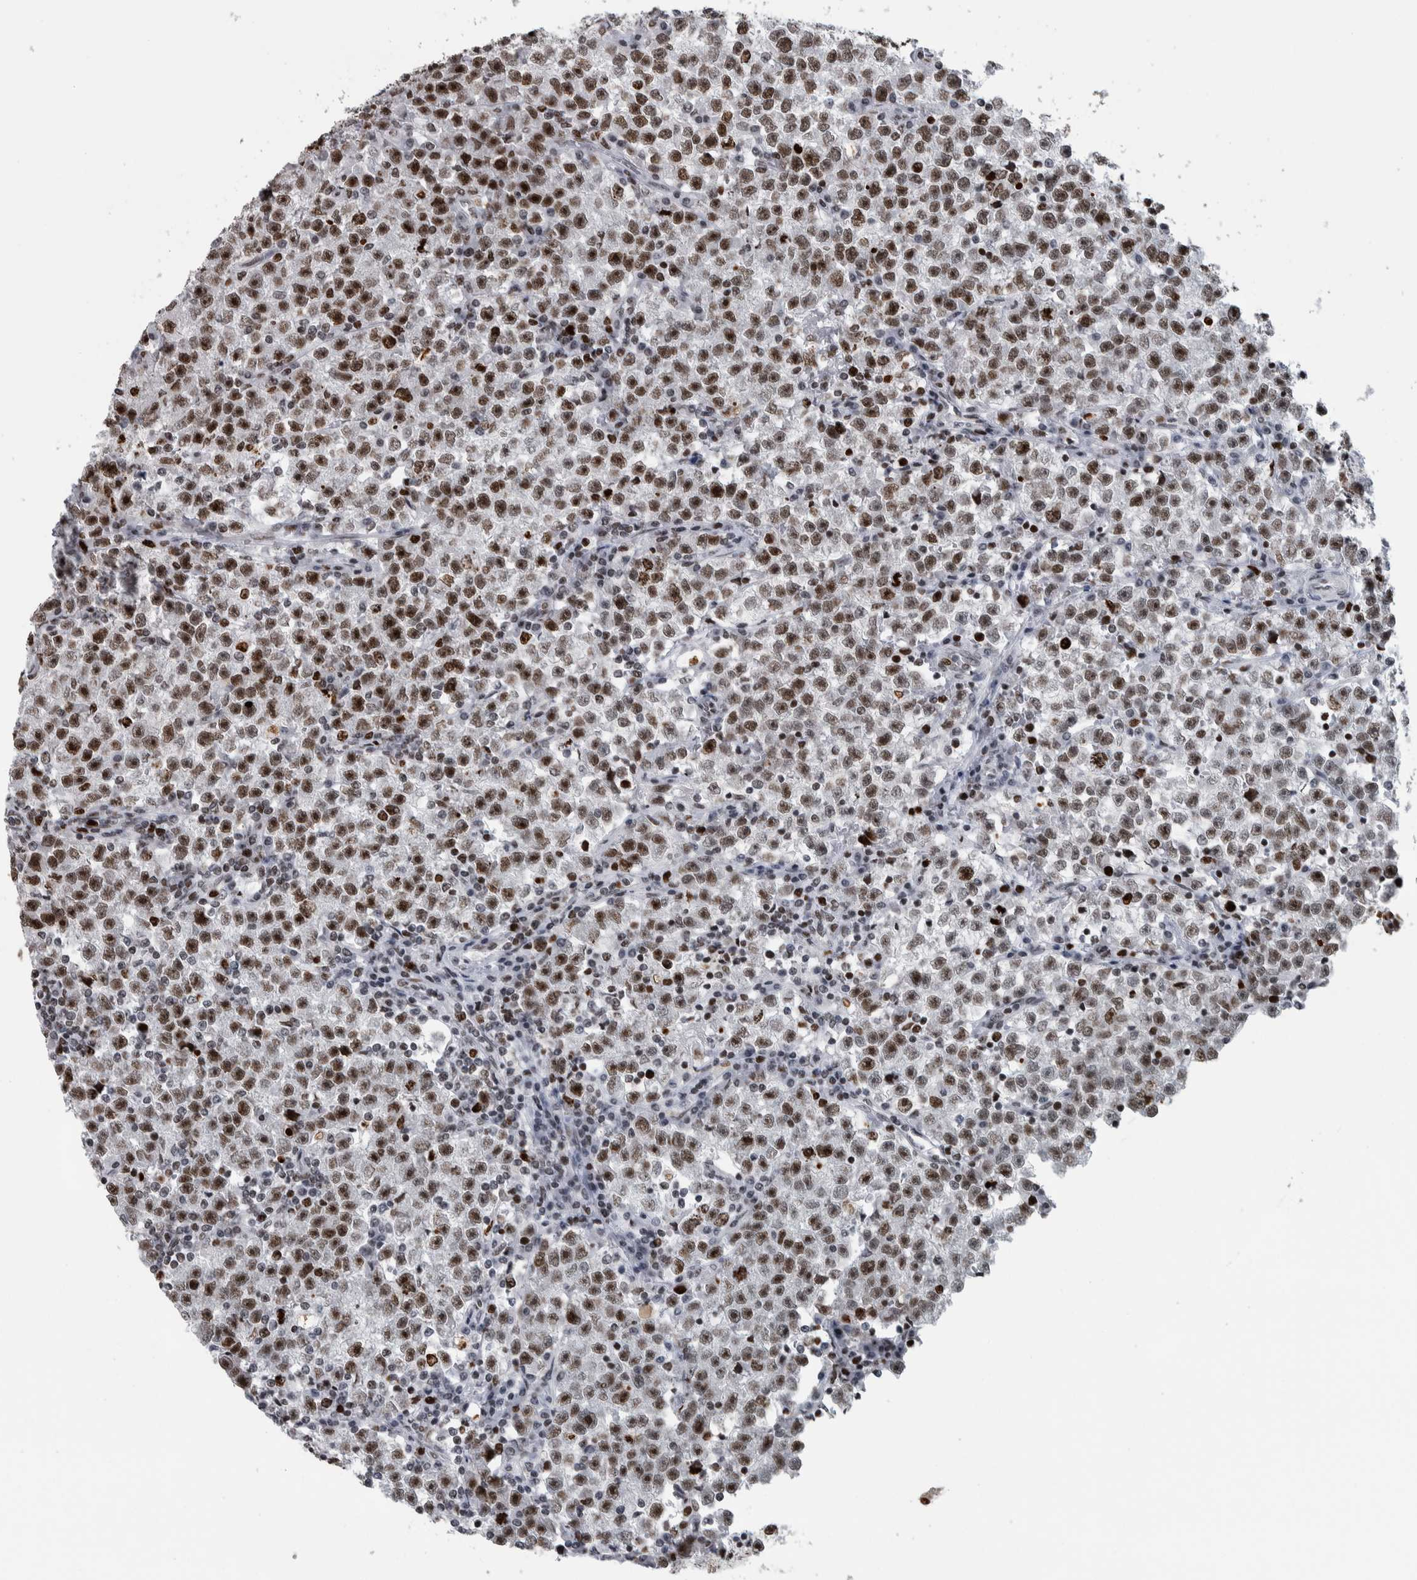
{"staining": {"intensity": "moderate", "quantity": ">75%", "location": "nuclear"}, "tissue": "testis cancer", "cell_type": "Tumor cells", "image_type": "cancer", "snomed": [{"axis": "morphology", "description": "Seminoma, NOS"}, {"axis": "topography", "description": "Testis"}], "caption": "Testis seminoma stained for a protein (brown) demonstrates moderate nuclear positive expression in about >75% of tumor cells.", "gene": "TOP2B", "patient": {"sex": "male", "age": 22}}